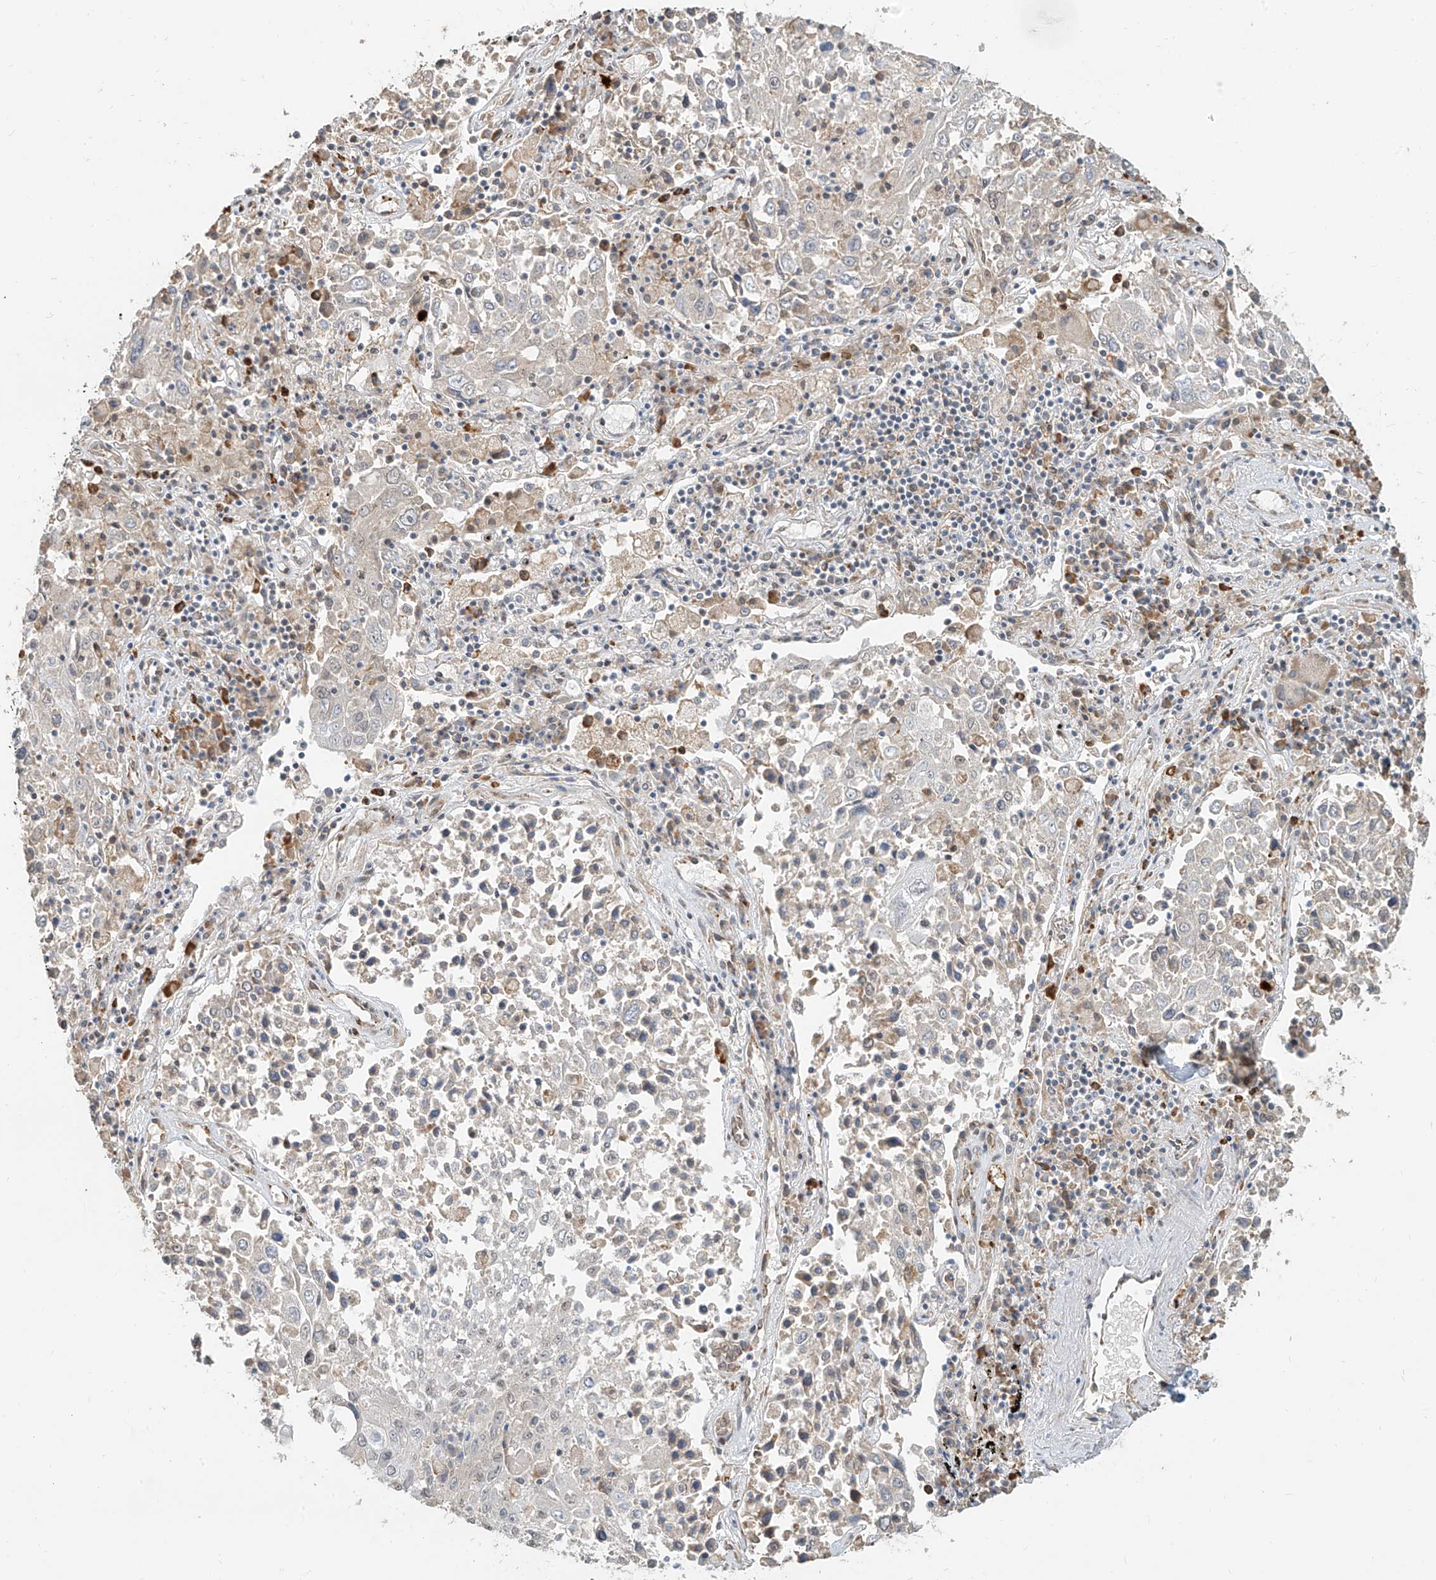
{"staining": {"intensity": "negative", "quantity": "none", "location": "none"}, "tissue": "lung cancer", "cell_type": "Tumor cells", "image_type": "cancer", "snomed": [{"axis": "morphology", "description": "Squamous cell carcinoma, NOS"}, {"axis": "topography", "description": "Lung"}], "caption": "This photomicrograph is of lung cancer stained with IHC to label a protein in brown with the nuclei are counter-stained blue. There is no staining in tumor cells.", "gene": "ZMYM2", "patient": {"sex": "male", "age": 65}}